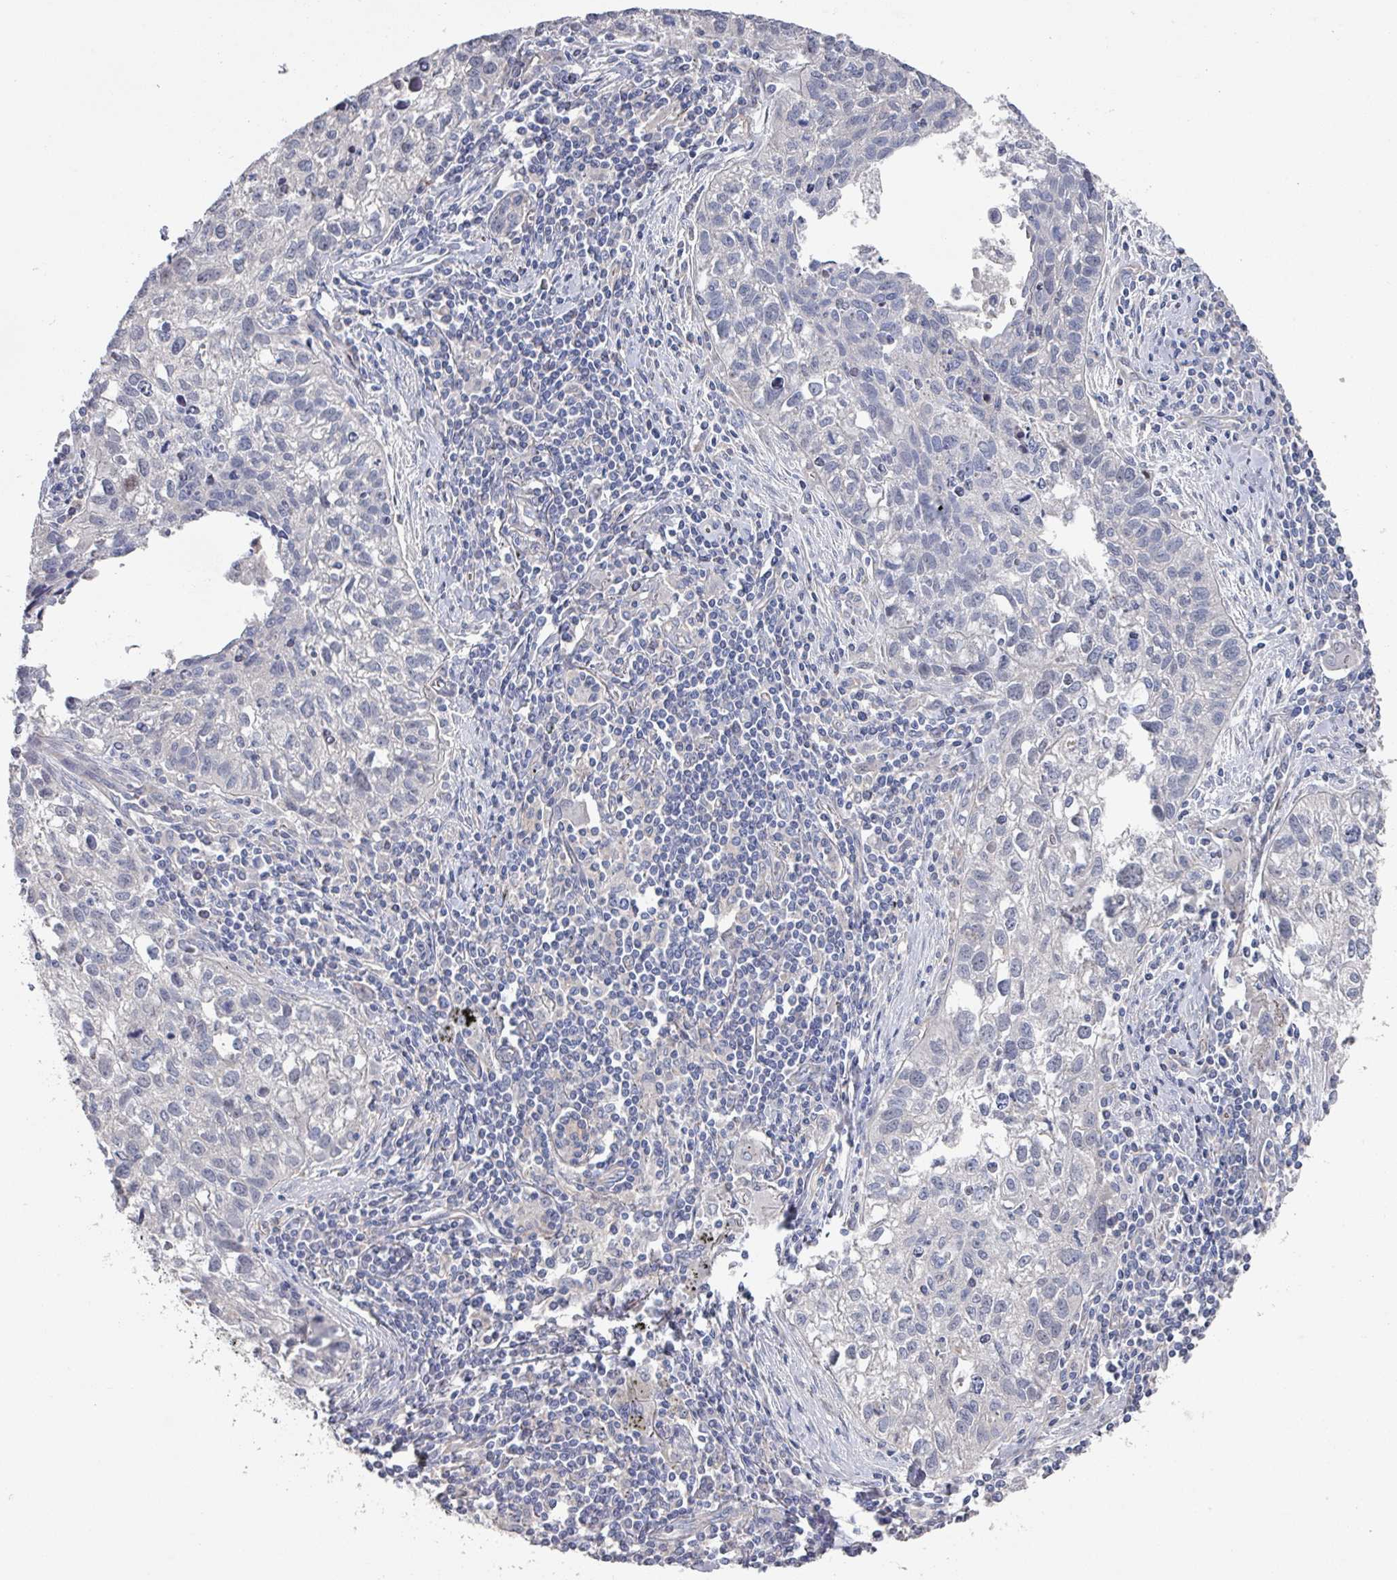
{"staining": {"intensity": "negative", "quantity": "none", "location": "none"}, "tissue": "lung cancer", "cell_type": "Tumor cells", "image_type": "cancer", "snomed": [{"axis": "morphology", "description": "Squamous cell carcinoma, NOS"}, {"axis": "topography", "description": "Lung"}], "caption": "Immunohistochemical staining of human squamous cell carcinoma (lung) exhibits no significant staining in tumor cells.", "gene": "EFL1", "patient": {"sex": "male", "age": 74}}